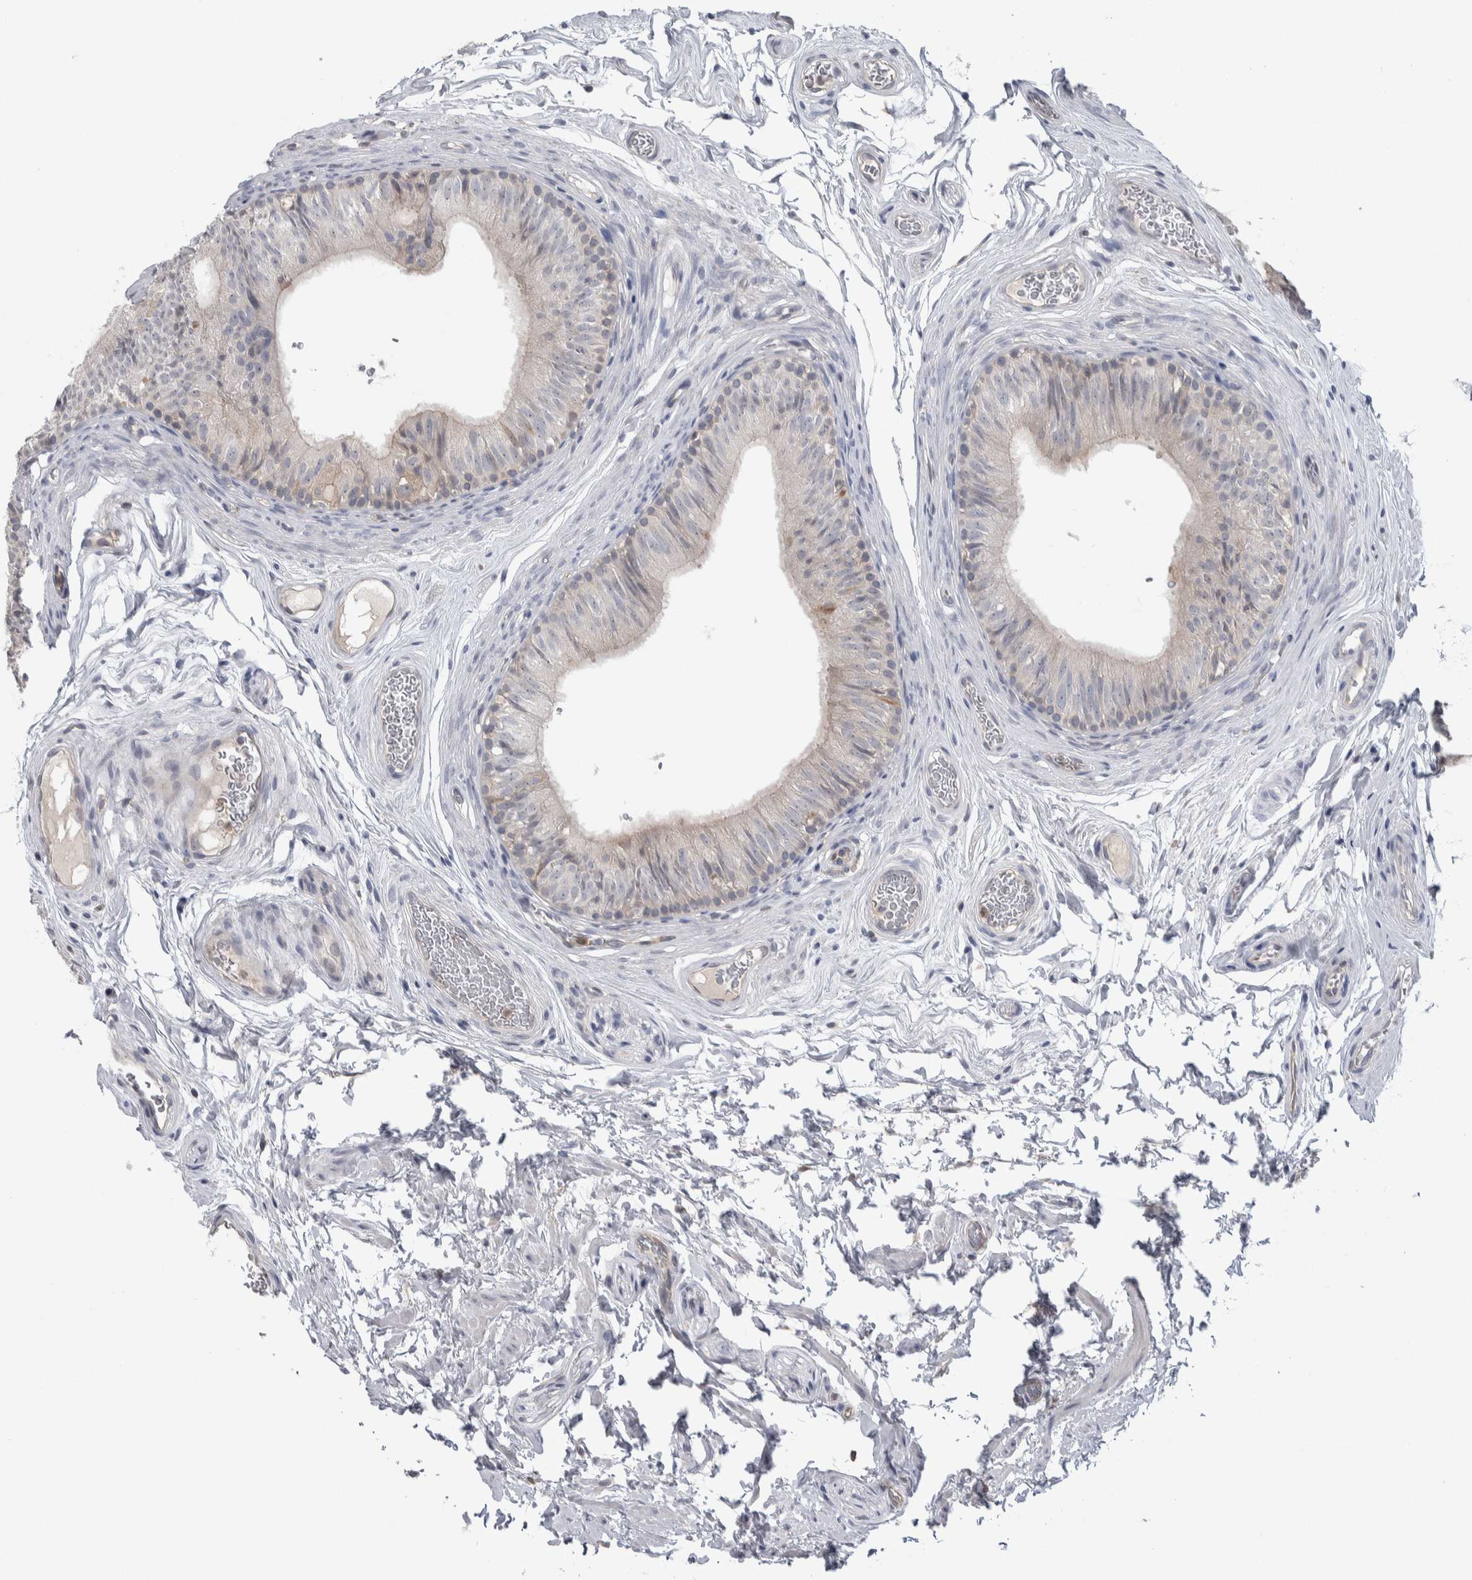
{"staining": {"intensity": "weak", "quantity": "<25%", "location": "cytoplasmic/membranous"}, "tissue": "epididymis", "cell_type": "Glandular cells", "image_type": "normal", "snomed": [{"axis": "morphology", "description": "Normal tissue, NOS"}, {"axis": "topography", "description": "Epididymis"}], "caption": "Immunohistochemistry (IHC) image of unremarkable human epididymis stained for a protein (brown), which exhibits no expression in glandular cells. (Brightfield microscopy of DAB IHC at high magnification).", "gene": "HTATIP2", "patient": {"sex": "male", "age": 36}}